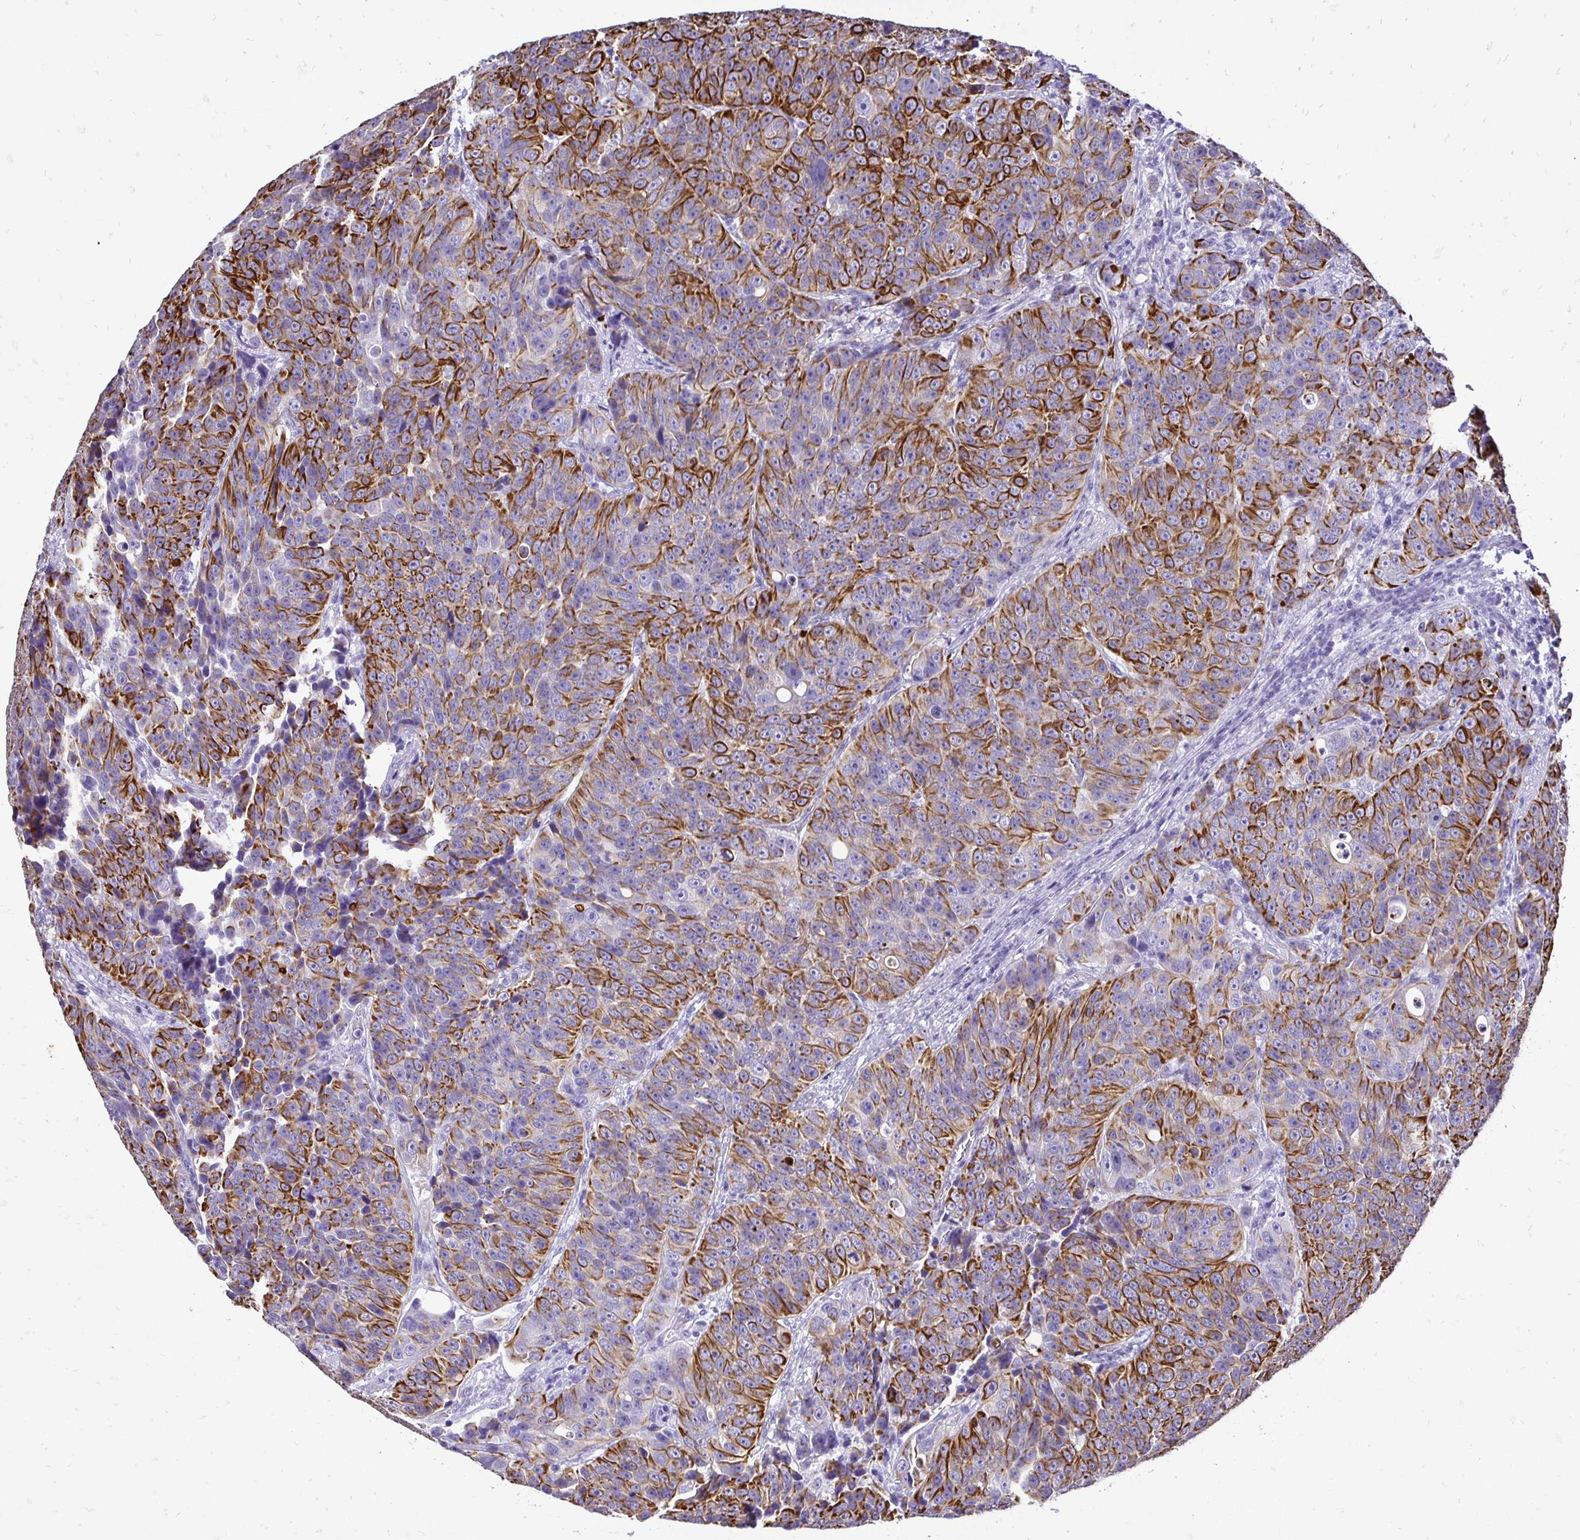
{"staining": {"intensity": "strong", "quantity": "25%-75%", "location": "cytoplasmic/membranous"}, "tissue": "urothelial cancer", "cell_type": "Tumor cells", "image_type": "cancer", "snomed": [{"axis": "morphology", "description": "Urothelial carcinoma, NOS"}, {"axis": "topography", "description": "Urinary bladder"}], "caption": "Transitional cell carcinoma stained with a brown dye shows strong cytoplasmic/membranous positive expression in approximately 25%-75% of tumor cells.", "gene": "TAF1D", "patient": {"sex": "male", "age": 52}}